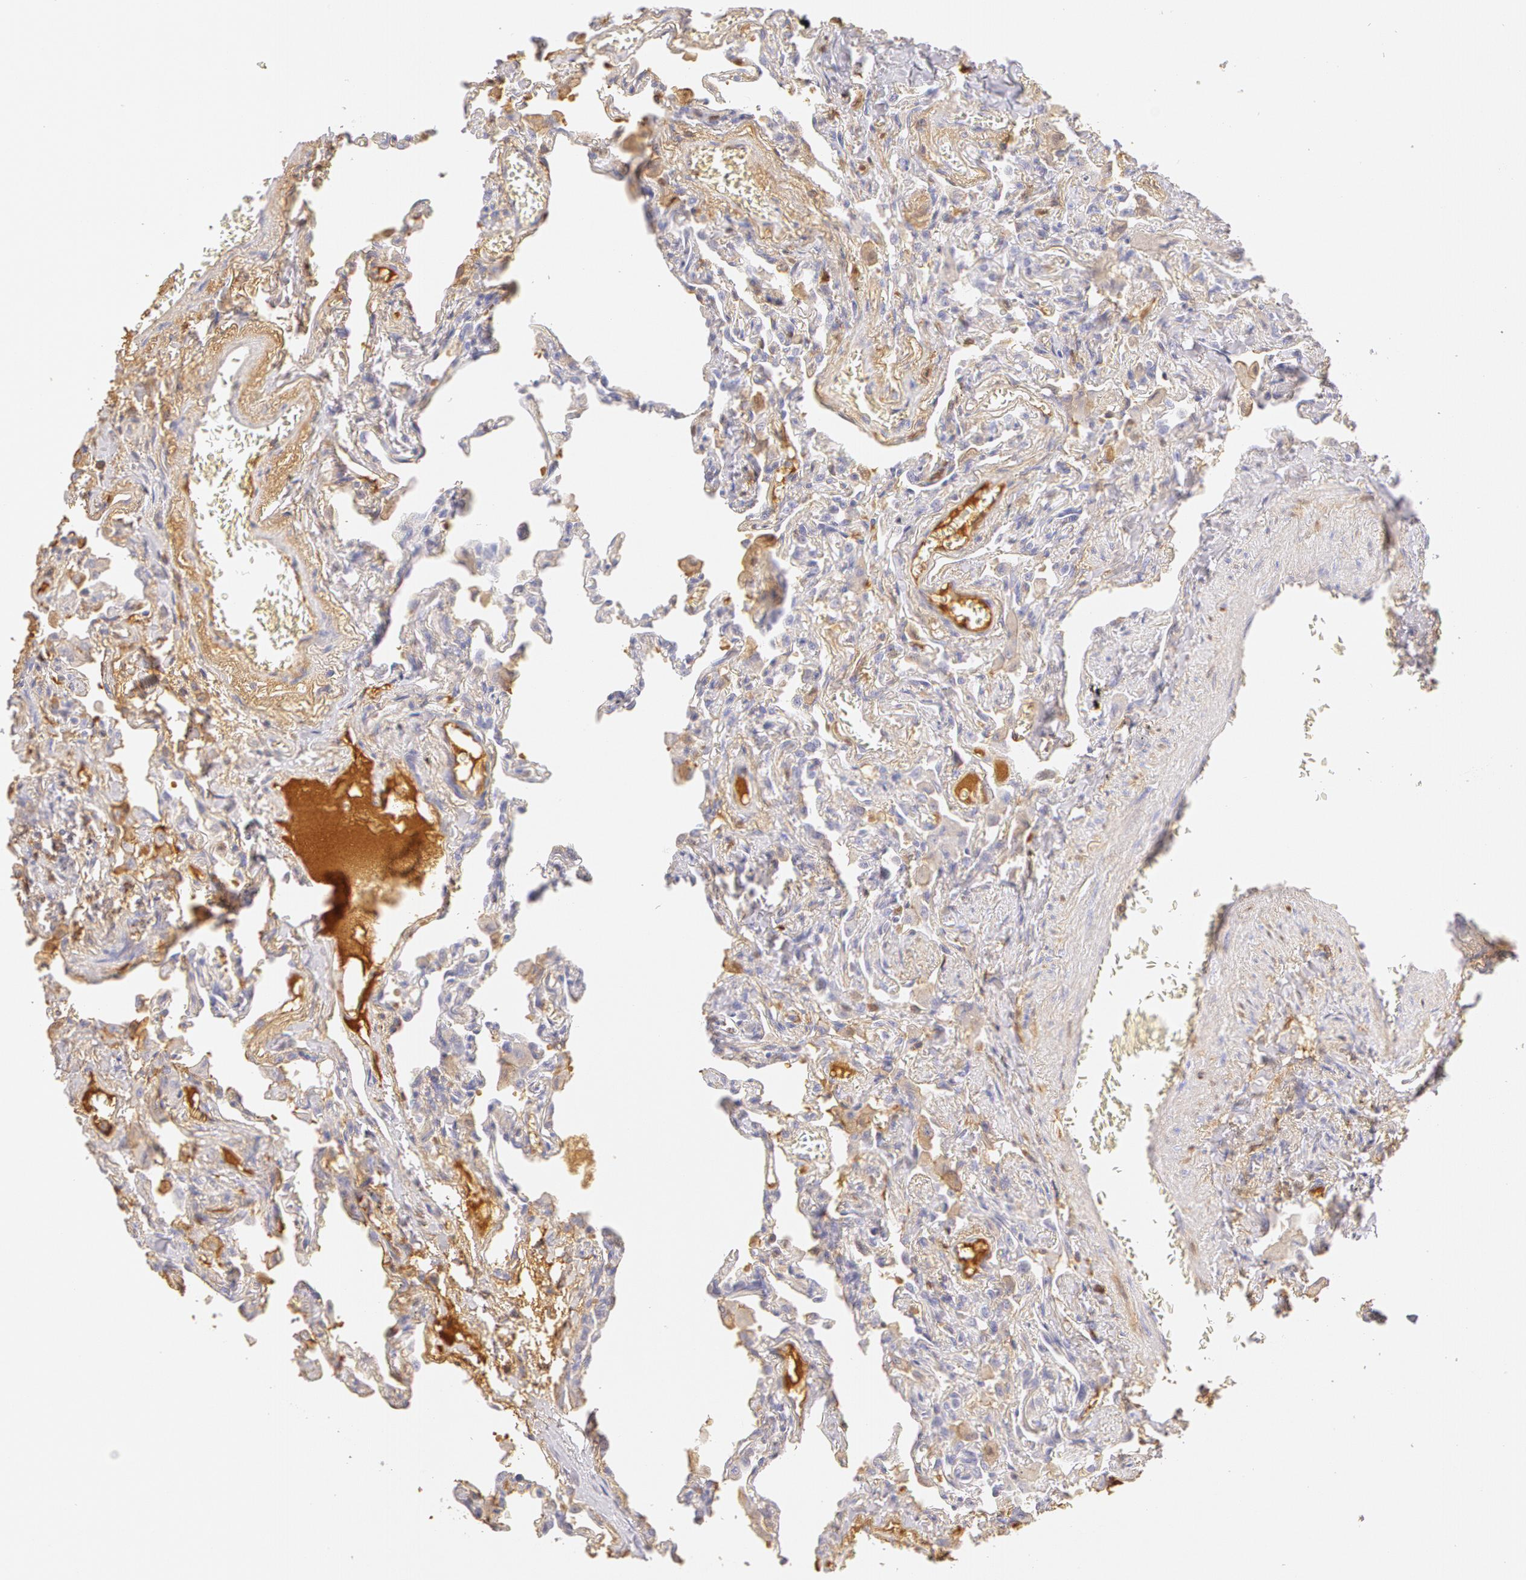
{"staining": {"intensity": "negative", "quantity": "none", "location": "none"}, "tissue": "lung", "cell_type": "Alveolar cells", "image_type": "normal", "snomed": [{"axis": "morphology", "description": "Normal tissue, NOS"}, {"axis": "topography", "description": "Lung"}], "caption": "This is a histopathology image of immunohistochemistry staining of normal lung, which shows no positivity in alveolar cells.", "gene": "AHSG", "patient": {"sex": "male", "age": 73}}